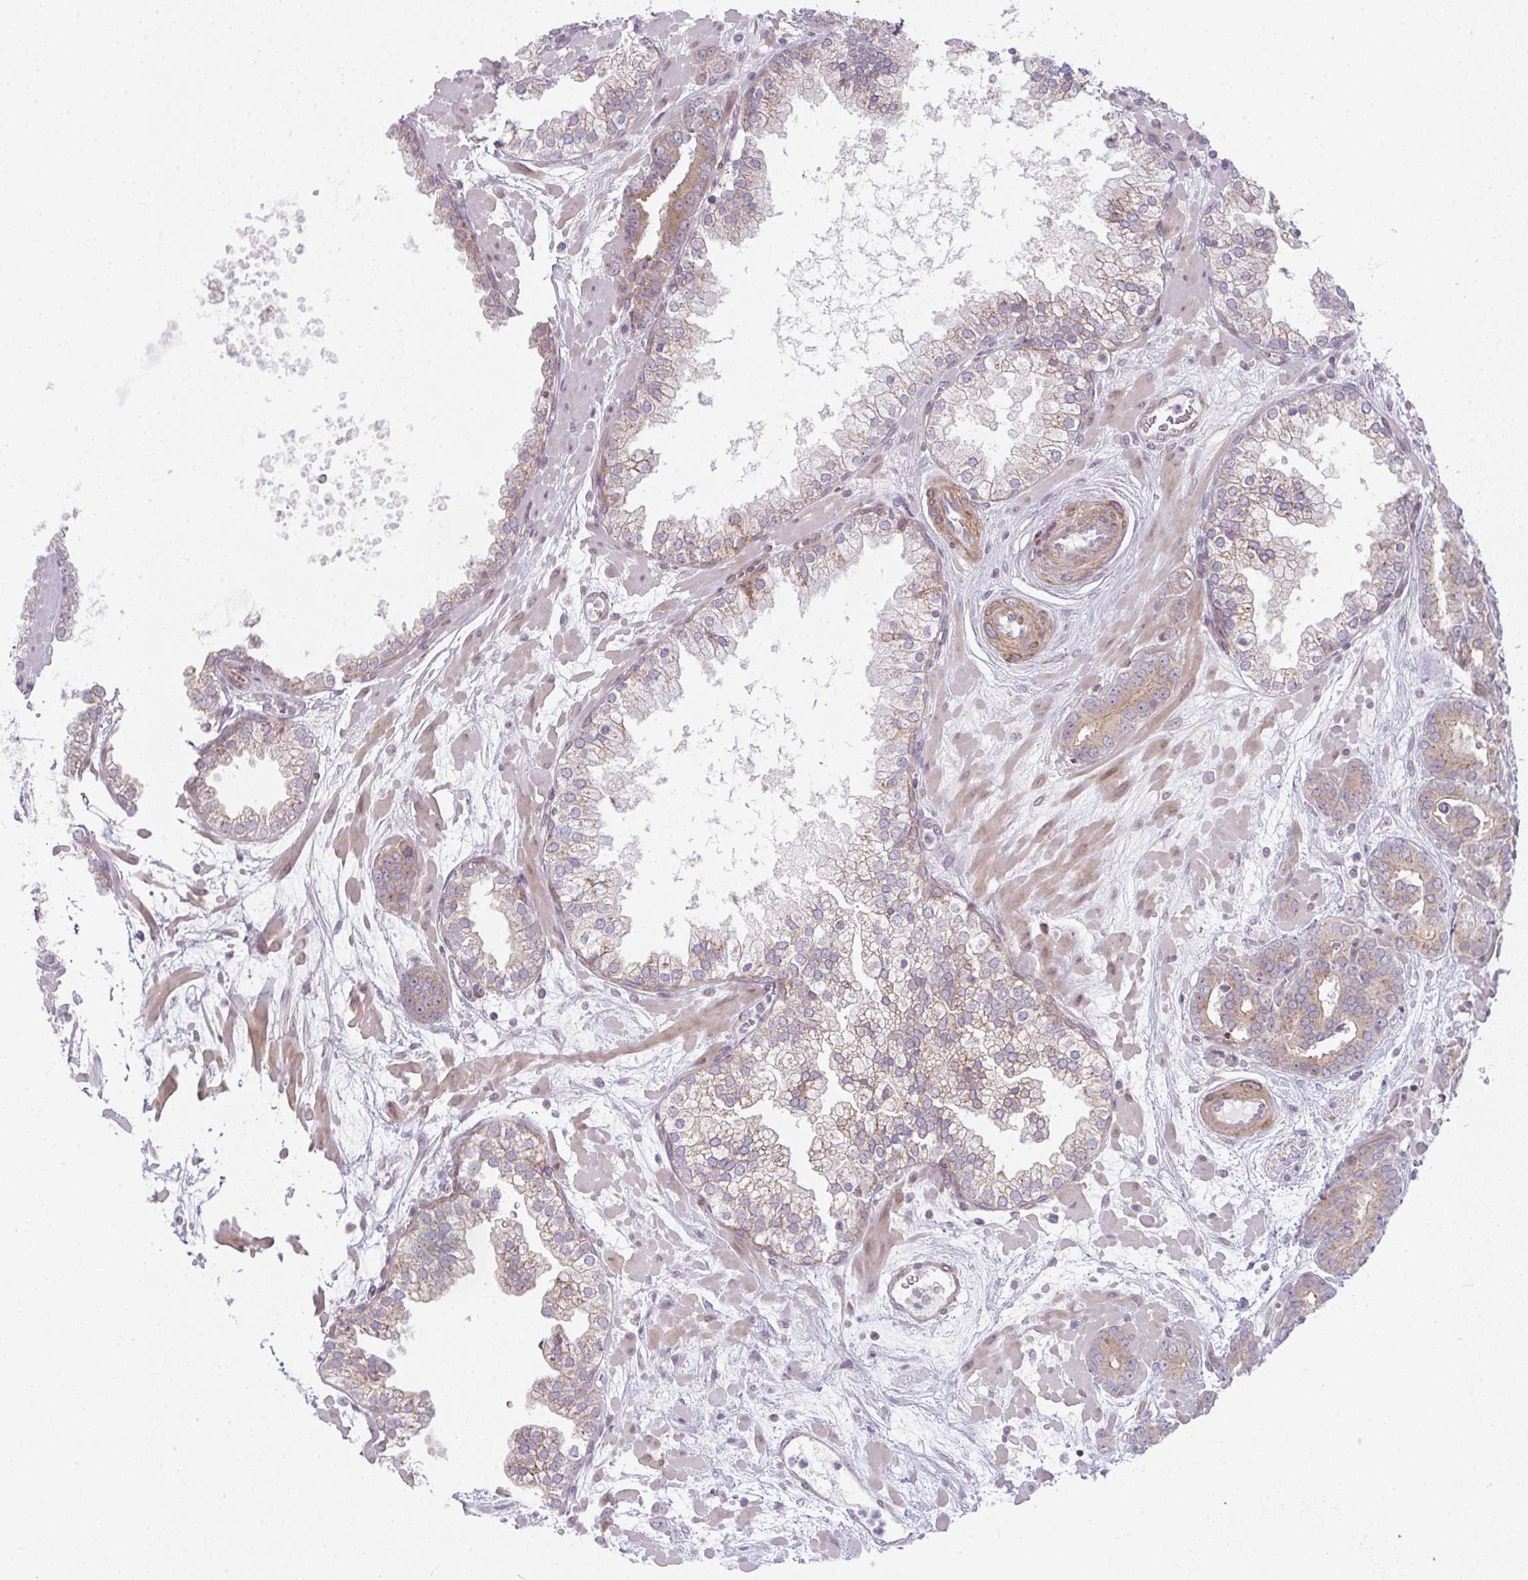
{"staining": {"intensity": "moderate", "quantity": ">75%", "location": "cytoplasmic/membranous"}, "tissue": "prostate cancer", "cell_type": "Tumor cells", "image_type": "cancer", "snomed": [{"axis": "morphology", "description": "Adenocarcinoma, High grade"}, {"axis": "topography", "description": "Prostate"}], "caption": "Human prostate adenocarcinoma (high-grade) stained for a protein (brown) exhibits moderate cytoplasmic/membranous positive staining in about >75% of tumor cells.", "gene": "TMEM237", "patient": {"sex": "male", "age": 66}}